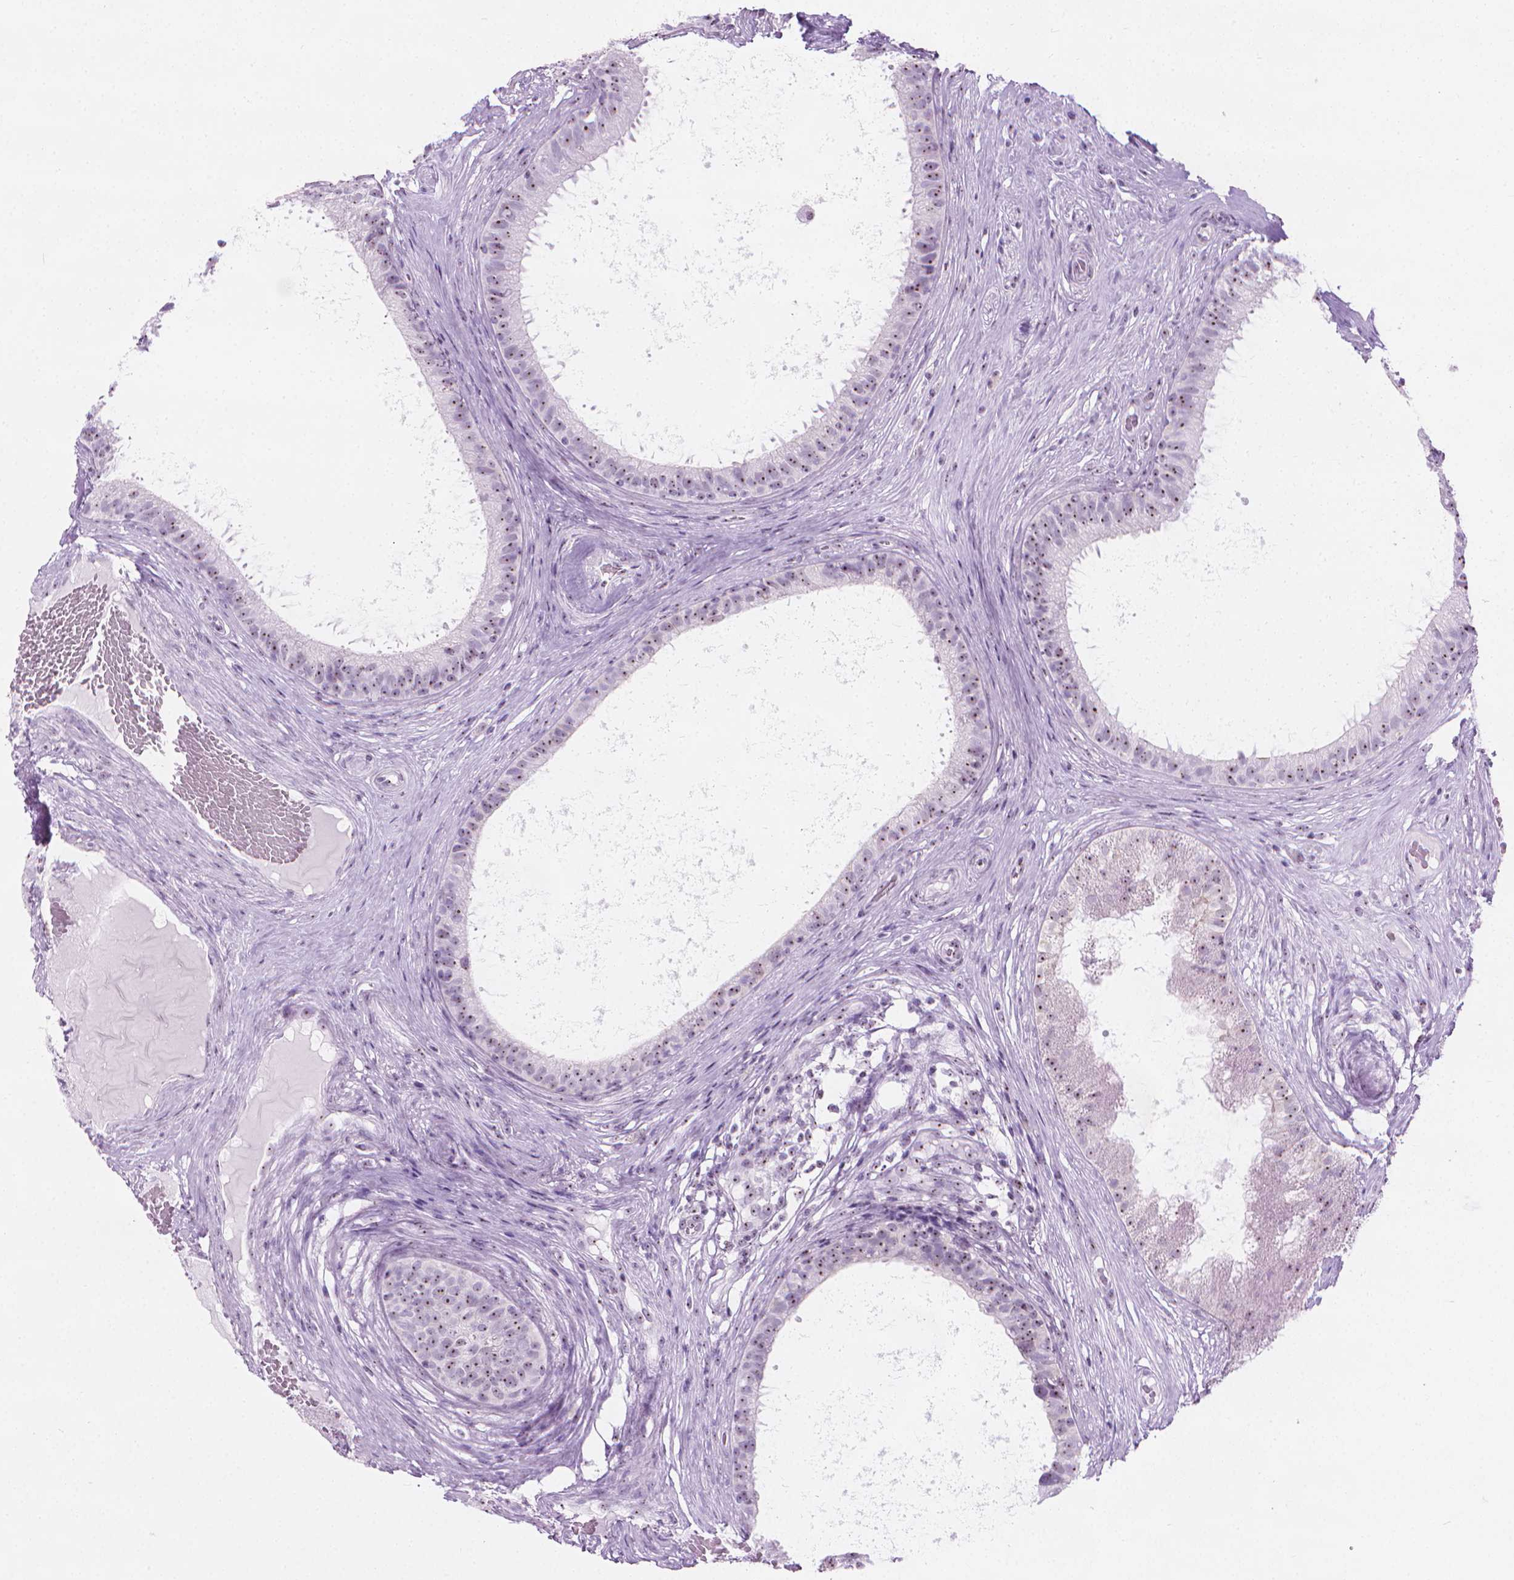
{"staining": {"intensity": "moderate", "quantity": "25%-75%", "location": "nuclear"}, "tissue": "epididymis", "cell_type": "Glandular cells", "image_type": "normal", "snomed": [{"axis": "morphology", "description": "Normal tissue, NOS"}, {"axis": "topography", "description": "Epididymis"}], "caption": "This histopathology image demonstrates IHC staining of benign human epididymis, with medium moderate nuclear expression in approximately 25%-75% of glandular cells.", "gene": "NOL7", "patient": {"sex": "male", "age": 59}}